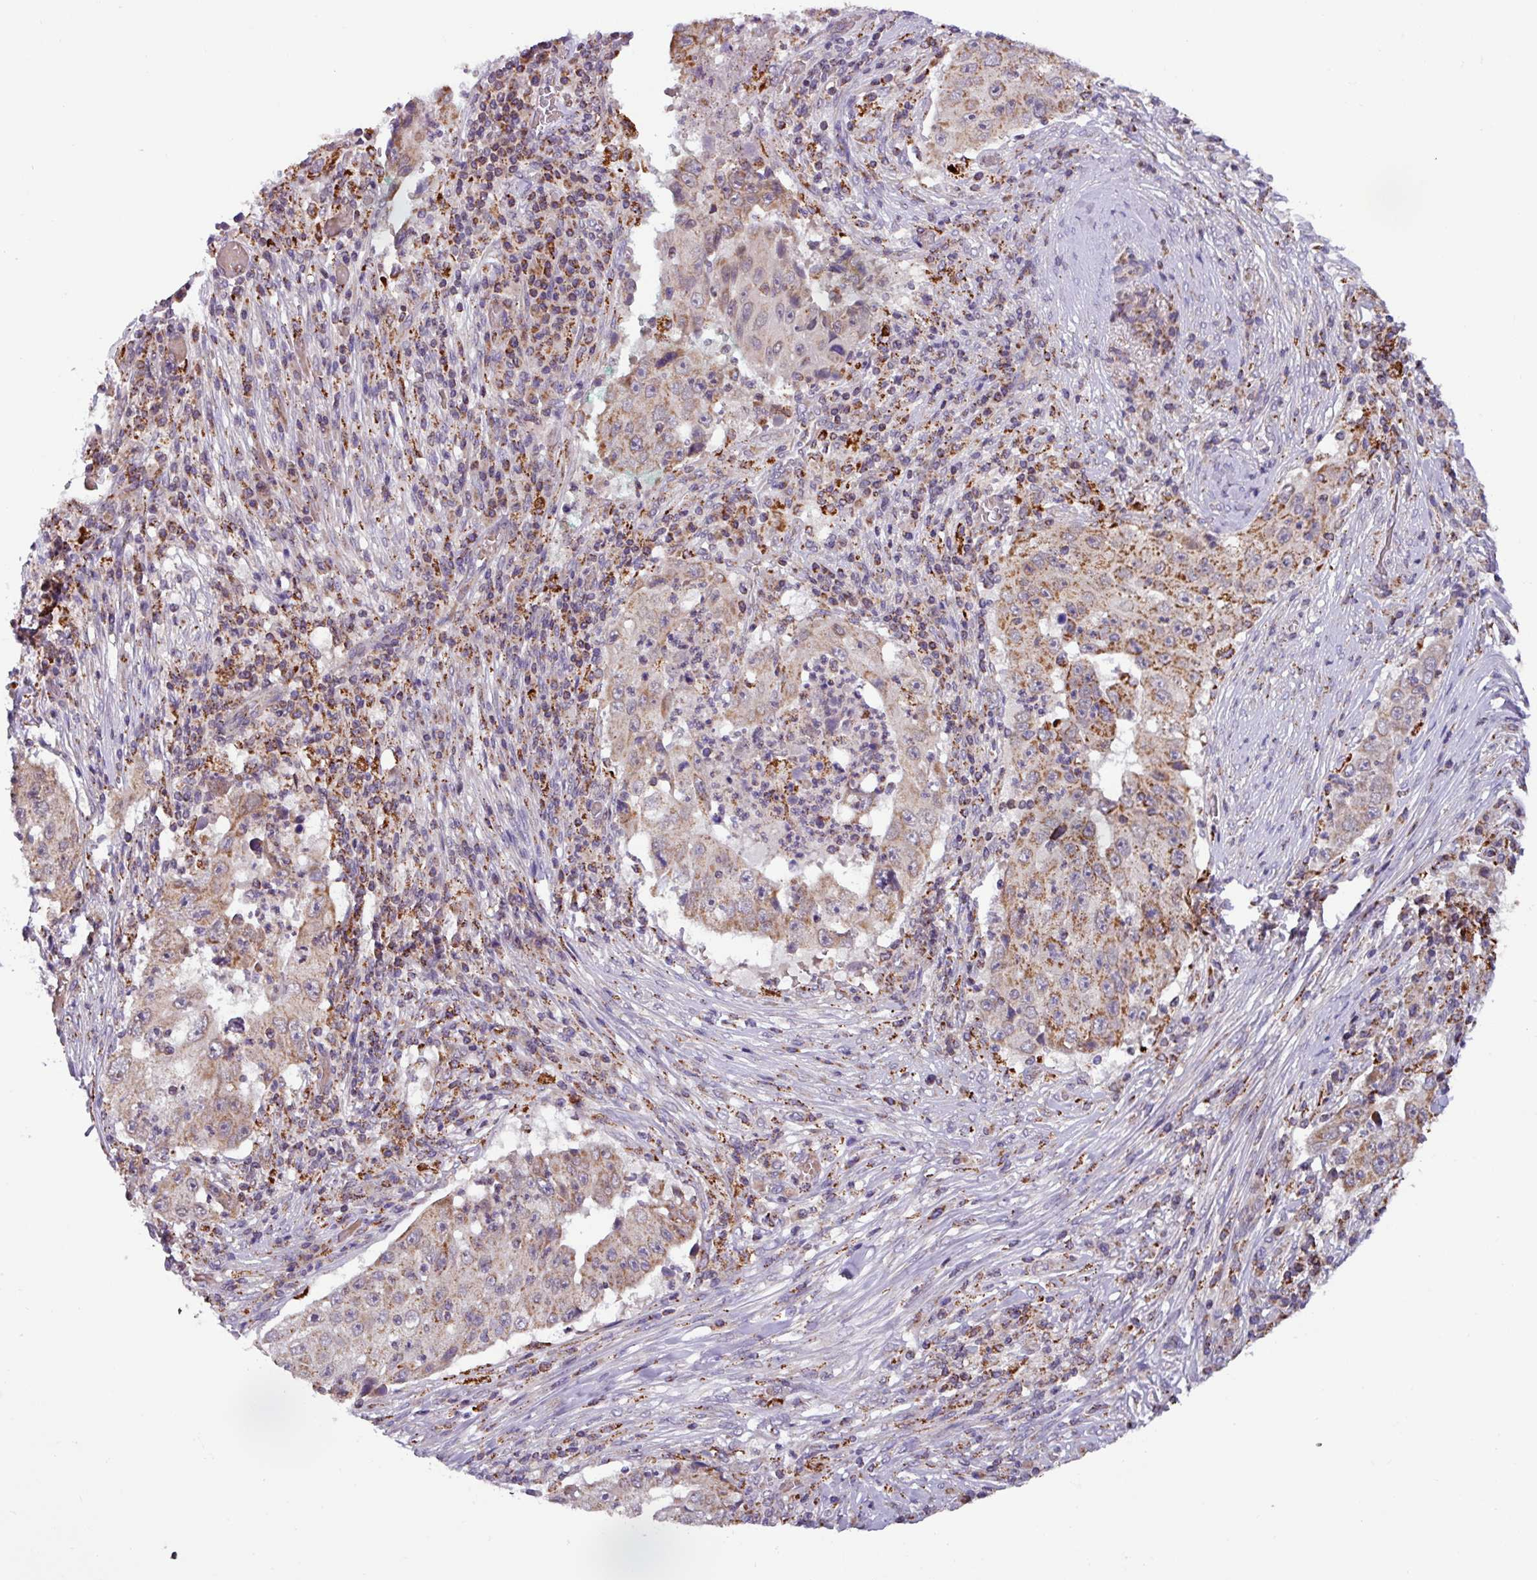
{"staining": {"intensity": "moderate", "quantity": ">75%", "location": "cytoplasmic/membranous"}, "tissue": "lung cancer", "cell_type": "Tumor cells", "image_type": "cancer", "snomed": [{"axis": "morphology", "description": "Squamous cell carcinoma, NOS"}, {"axis": "topography", "description": "Lung"}], "caption": "The histopathology image reveals staining of lung cancer, revealing moderate cytoplasmic/membranous protein expression (brown color) within tumor cells.", "gene": "AKIRIN1", "patient": {"sex": "male", "age": 64}}